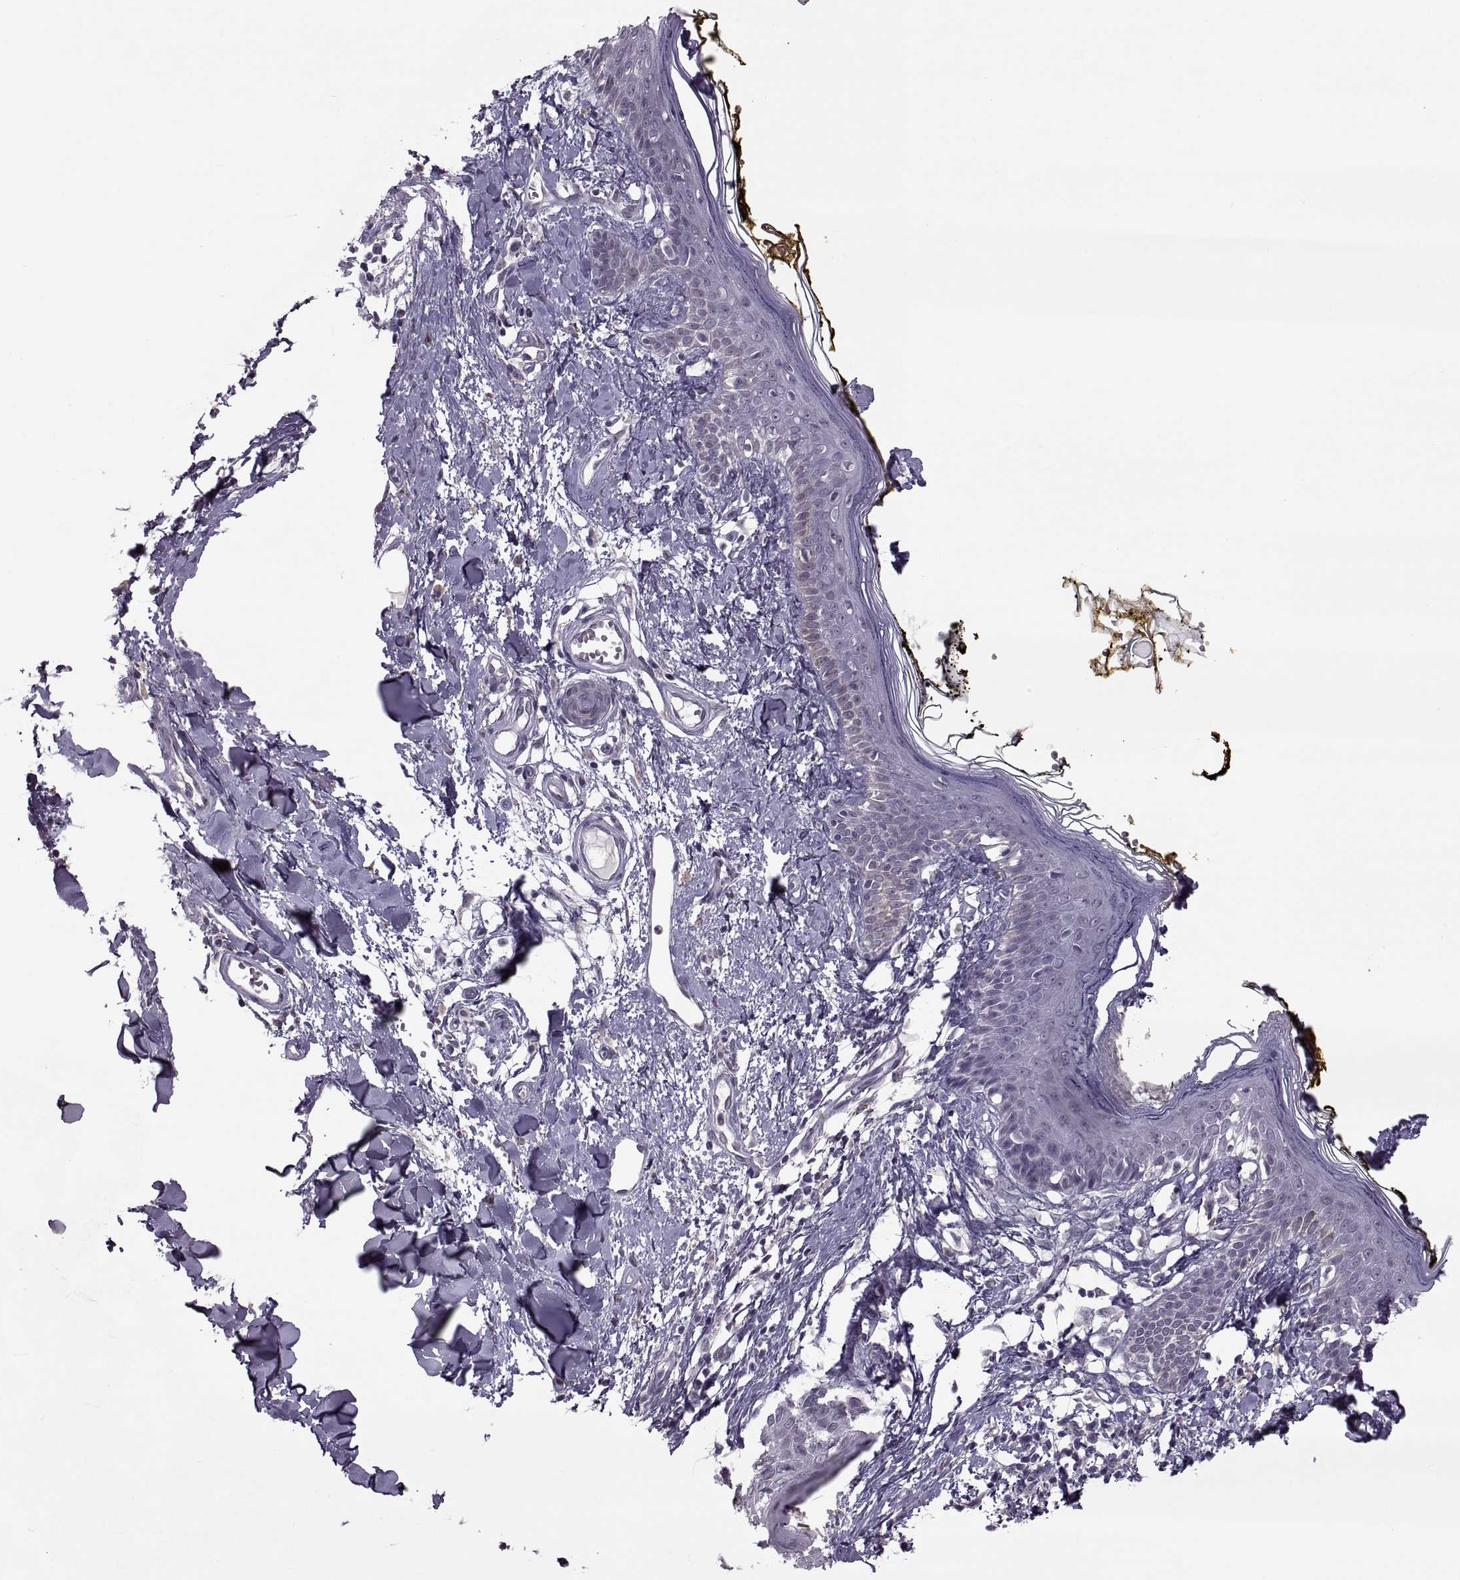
{"staining": {"intensity": "negative", "quantity": "none", "location": "none"}, "tissue": "skin", "cell_type": "Fibroblasts", "image_type": "normal", "snomed": [{"axis": "morphology", "description": "Normal tissue, NOS"}, {"axis": "topography", "description": "Skin"}], "caption": "Immunohistochemistry of unremarkable skin shows no positivity in fibroblasts. (Stains: DAB immunohistochemistry with hematoxylin counter stain, Microscopy: brightfield microscopy at high magnification).", "gene": "OTP", "patient": {"sex": "male", "age": 76}}